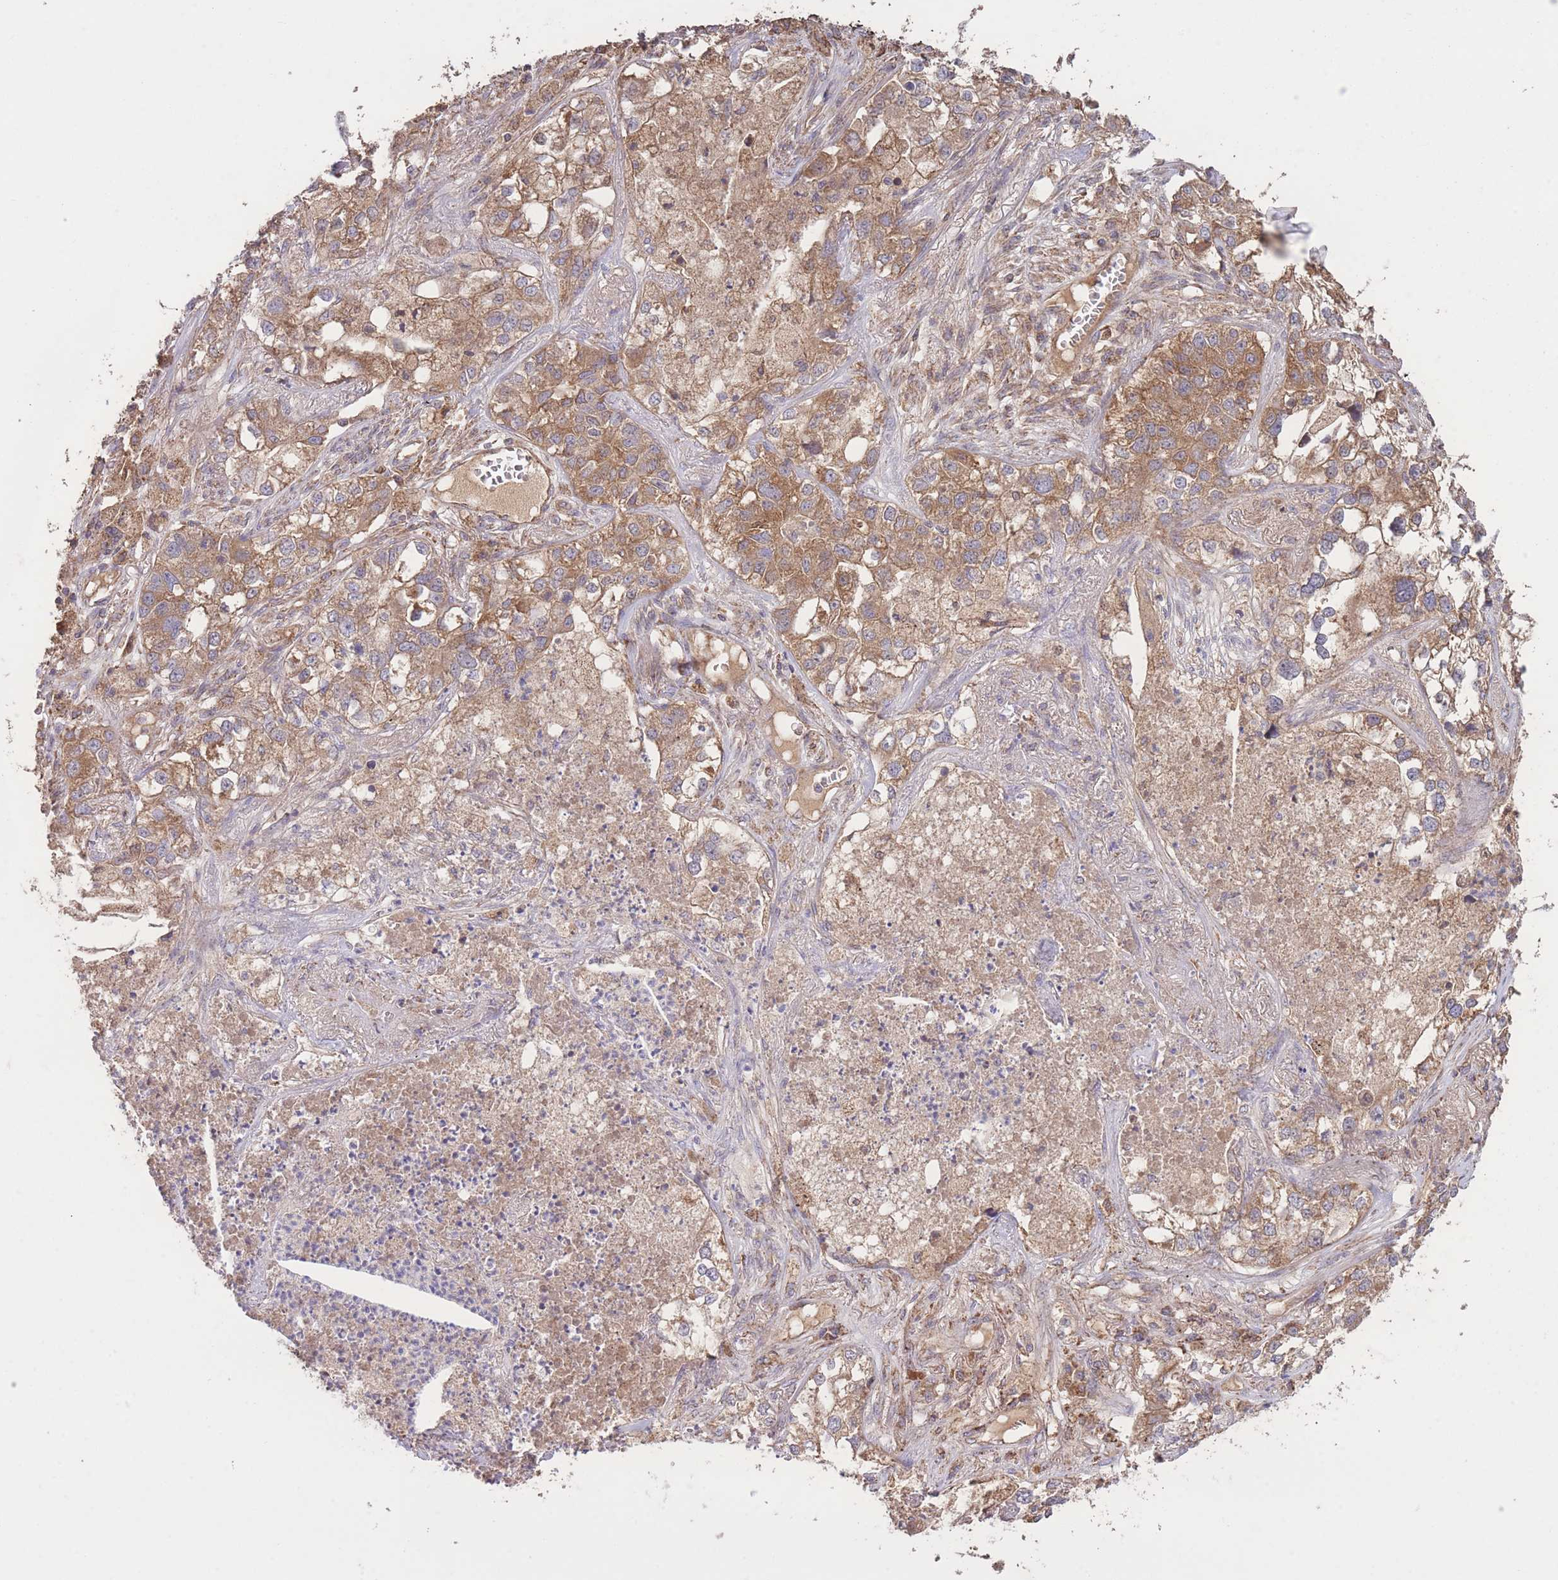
{"staining": {"intensity": "moderate", "quantity": ">75%", "location": "cytoplasmic/membranous"}, "tissue": "lung cancer", "cell_type": "Tumor cells", "image_type": "cancer", "snomed": [{"axis": "morphology", "description": "Adenocarcinoma, NOS"}, {"axis": "topography", "description": "Lung"}], "caption": "Immunohistochemical staining of lung cancer (adenocarcinoma) reveals medium levels of moderate cytoplasmic/membranous staining in approximately >75% of tumor cells.", "gene": "EEF1AKMT1", "patient": {"sex": "male", "age": 49}}